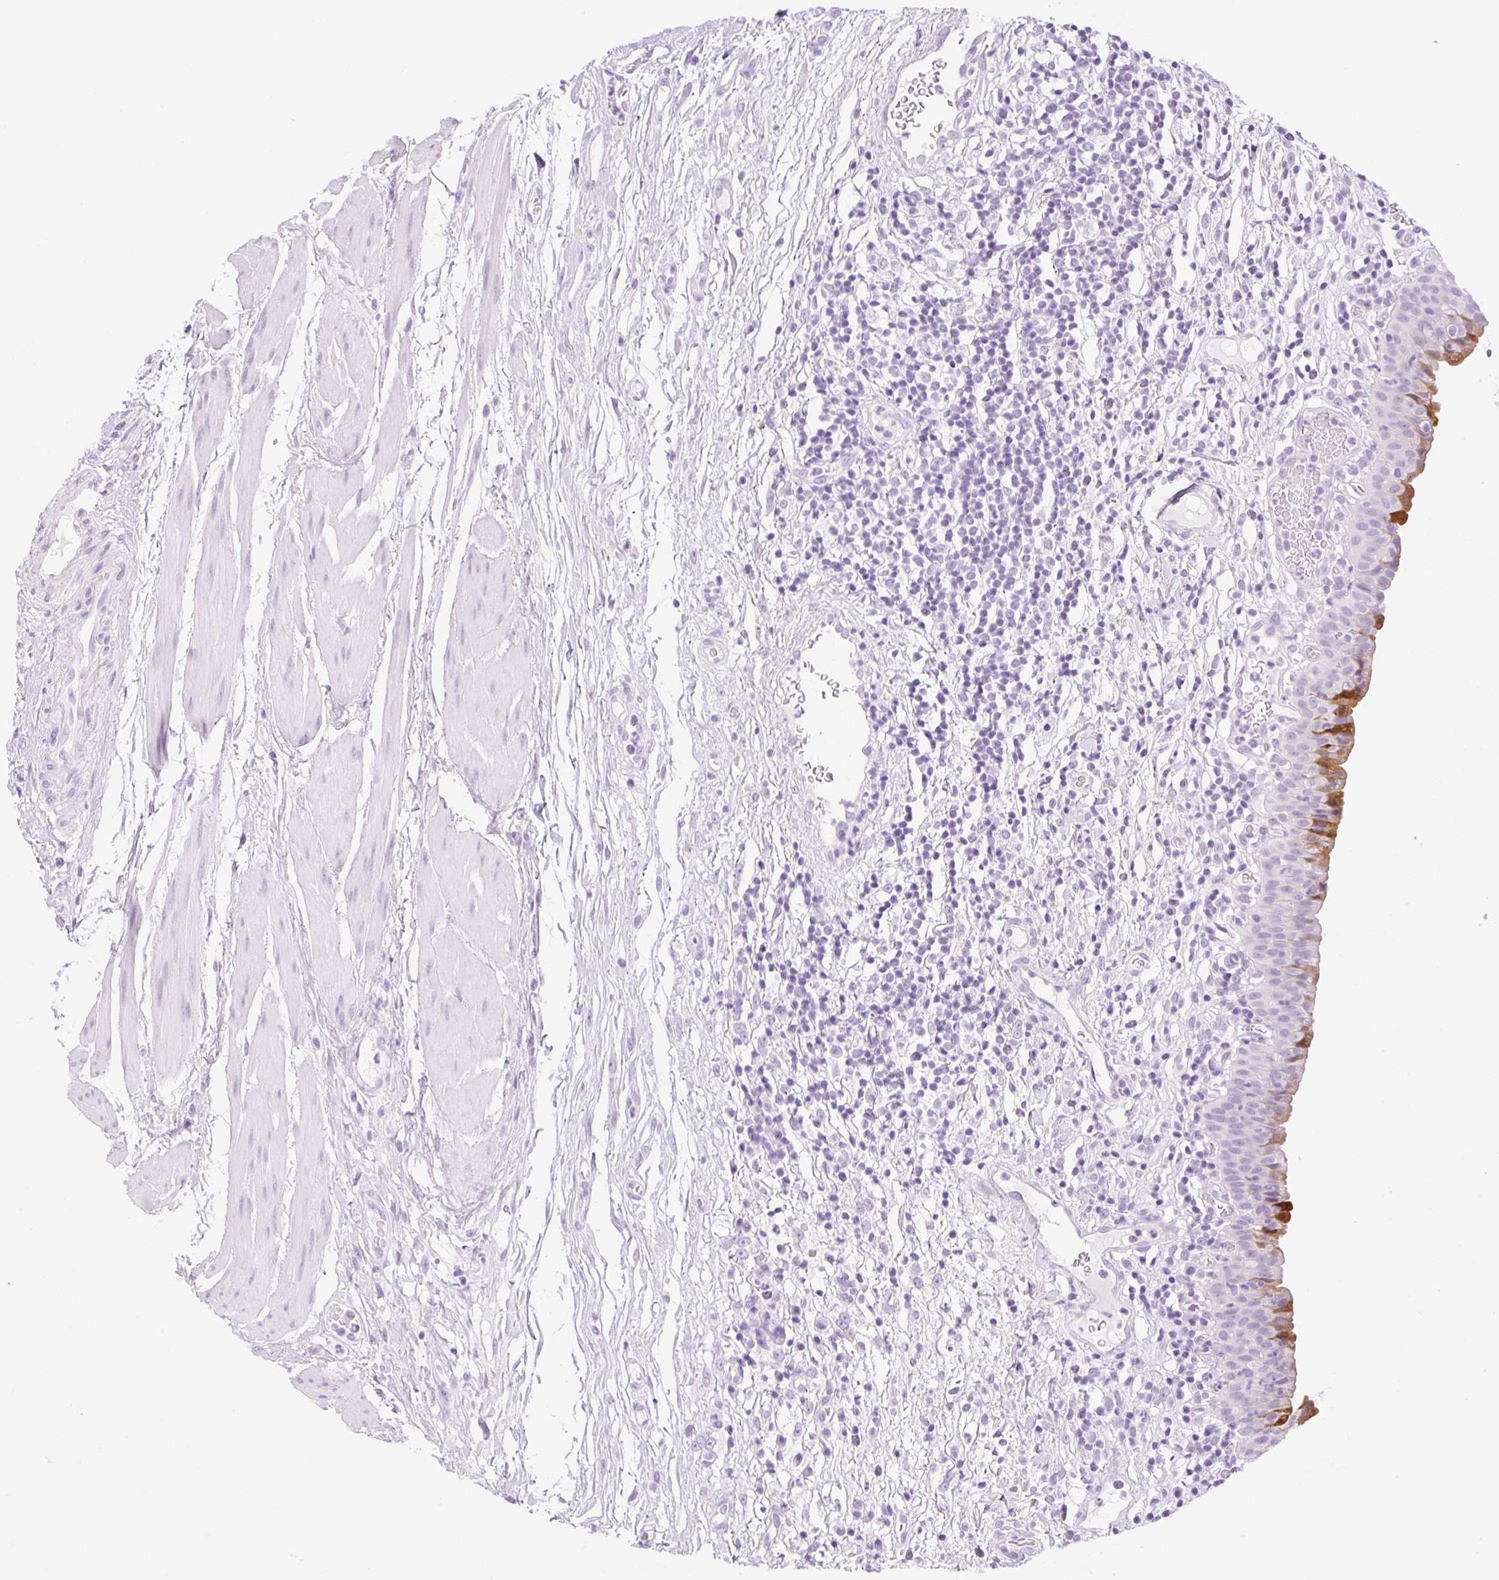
{"staining": {"intensity": "strong", "quantity": "<25%", "location": "cytoplasmic/membranous,nuclear"}, "tissue": "urinary bladder", "cell_type": "Urothelial cells", "image_type": "normal", "snomed": [{"axis": "morphology", "description": "Normal tissue, NOS"}, {"axis": "morphology", "description": "Inflammation, NOS"}, {"axis": "topography", "description": "Urinary bladder"}], "caption": "Brown immunohistochemical staining in benign human urinary bladder displays strong cytoplasmic/membranous,nuclear positivity in about <25% of urothelial cells.", "gene": "SPRR4", "patient": {"sex": "male", "age": 57}}